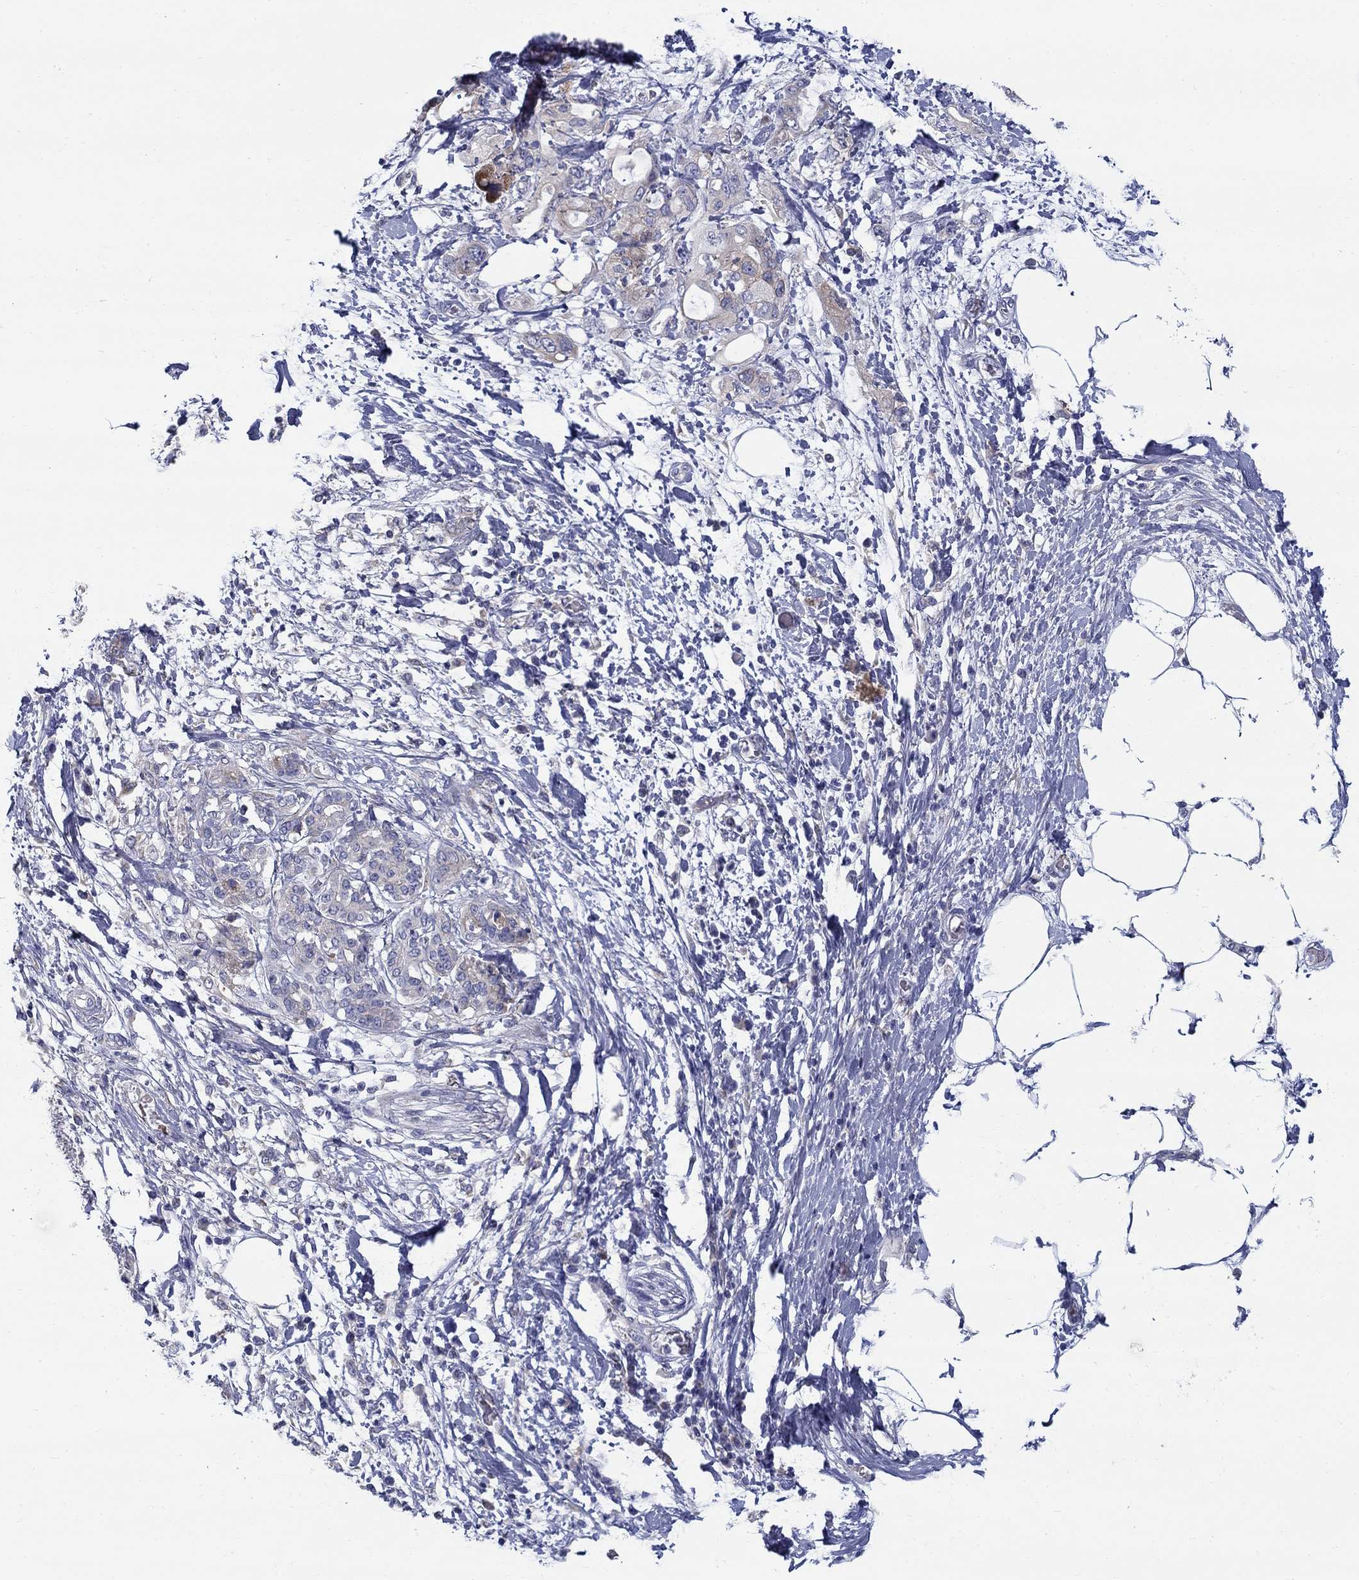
{"staining": {"intensity": "negative", "quantity": "none", "location": "none"}, "tissue": "pancreatic cancer", "cell_type": "Tumor cells", "image_type": "cancer", "snomed": [{"axis": "morphology", "description": "Adenocarcinoma, NOS"}, {"axis": "topography", "description": "Pancreas"}], "caption": "A micrograph of pancreatic cancer stained for a protein reveals no brown staining in tumor cells. (IHC, brightfield microscopy, high magnification).", "gene": "QRFPR", "patient": {"sex": "female", "age": 56}}